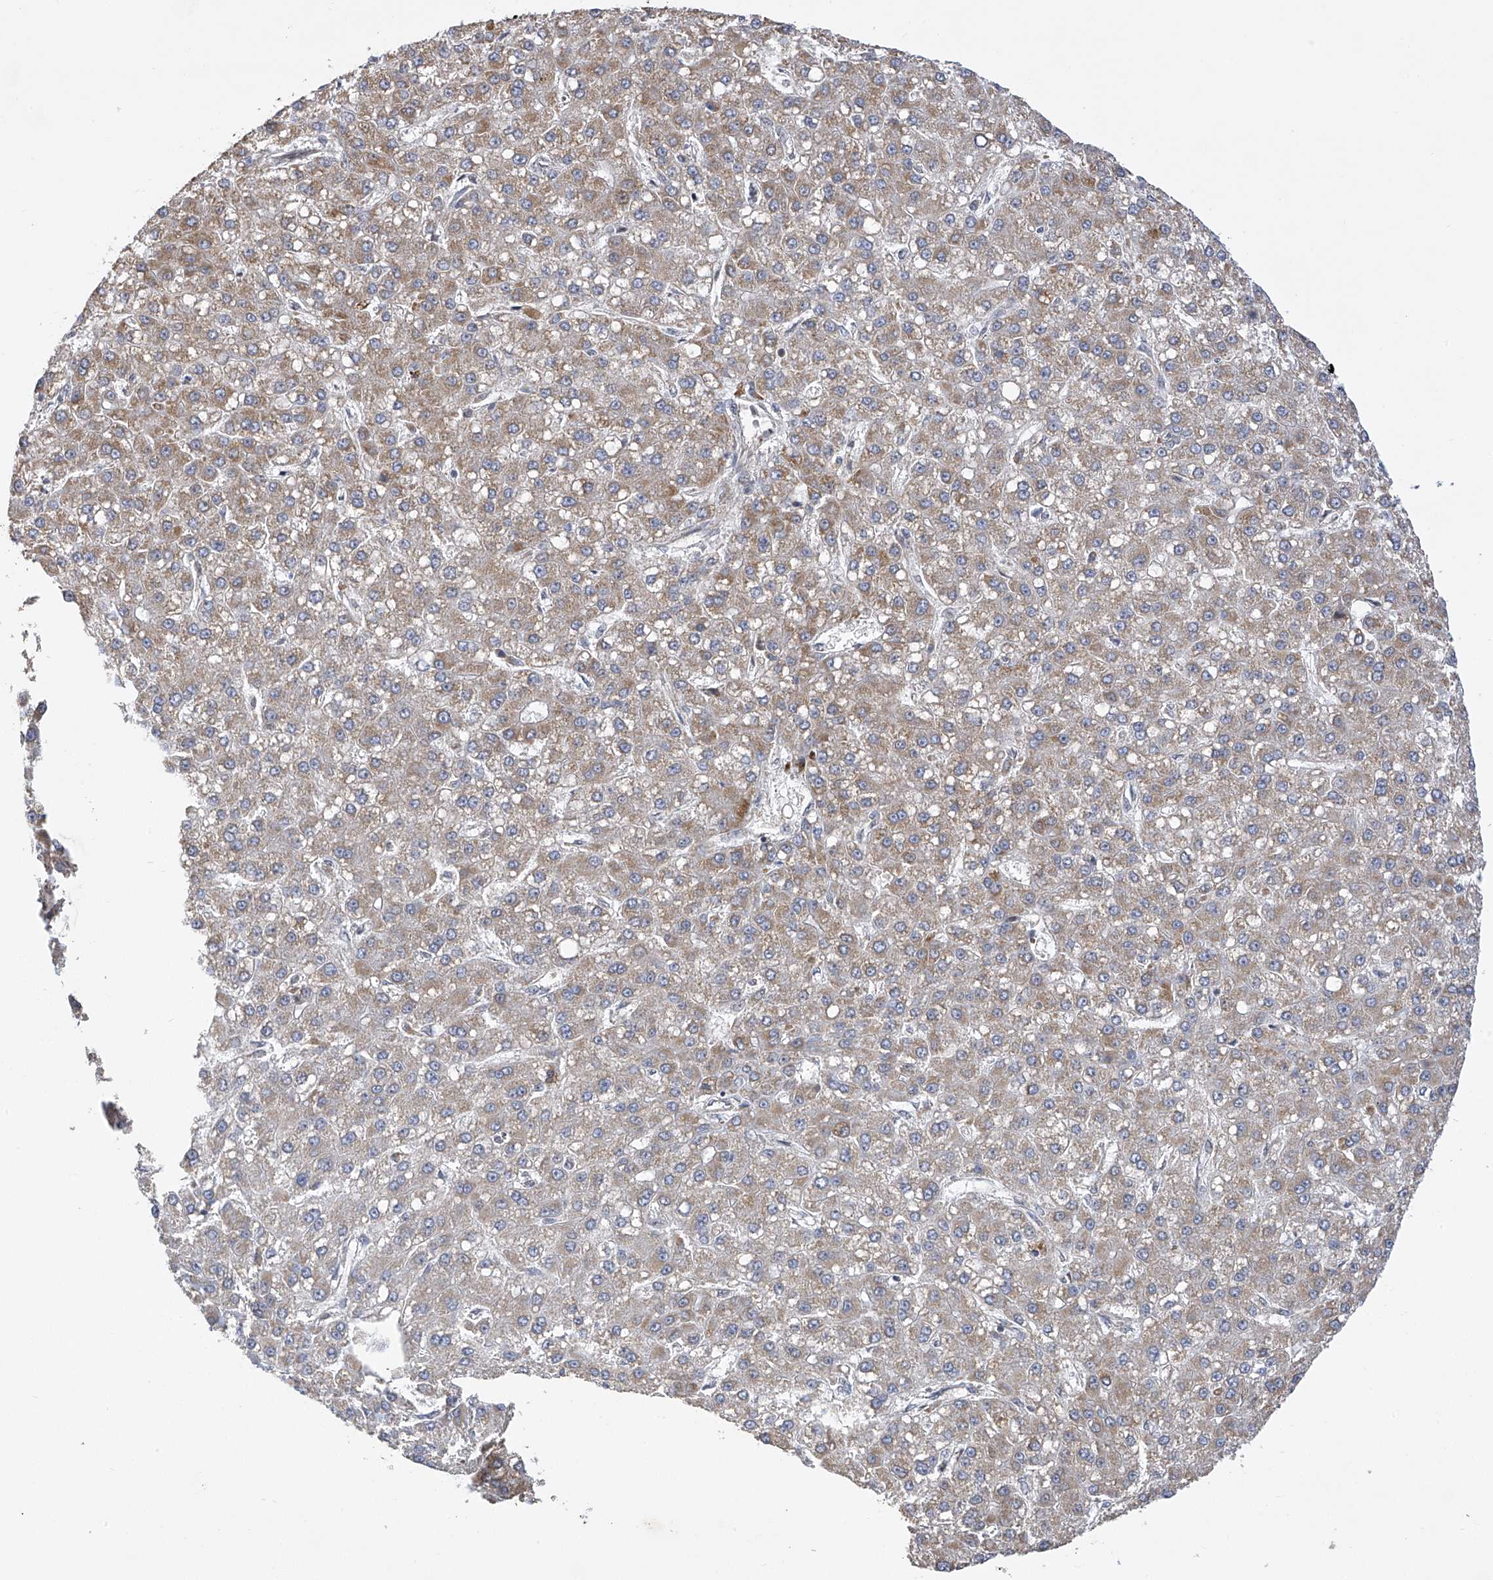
{"staining": {"intensity": "weak", "quantity": ">75%", "location": "cytoplasmic/membranous"}, "tissue": "liver cancer", "cell_type": "Tumor cells", "image_type": "cancer", "snomed": [{"axis": "morphology", "description": "Carcinoma, Hepatocellular, NOS"}, {"axis": "topography", "description": "Liver"}], "caption": "Protein expression analysis of liver cancer shows weak cytoplasmic/membranous expression in about >75% of tumor cells. (IHC, brightfield microscopy, high magnification).", "gene": "SLCO4A1", "patient": {"sex": "male", "age": 67}}